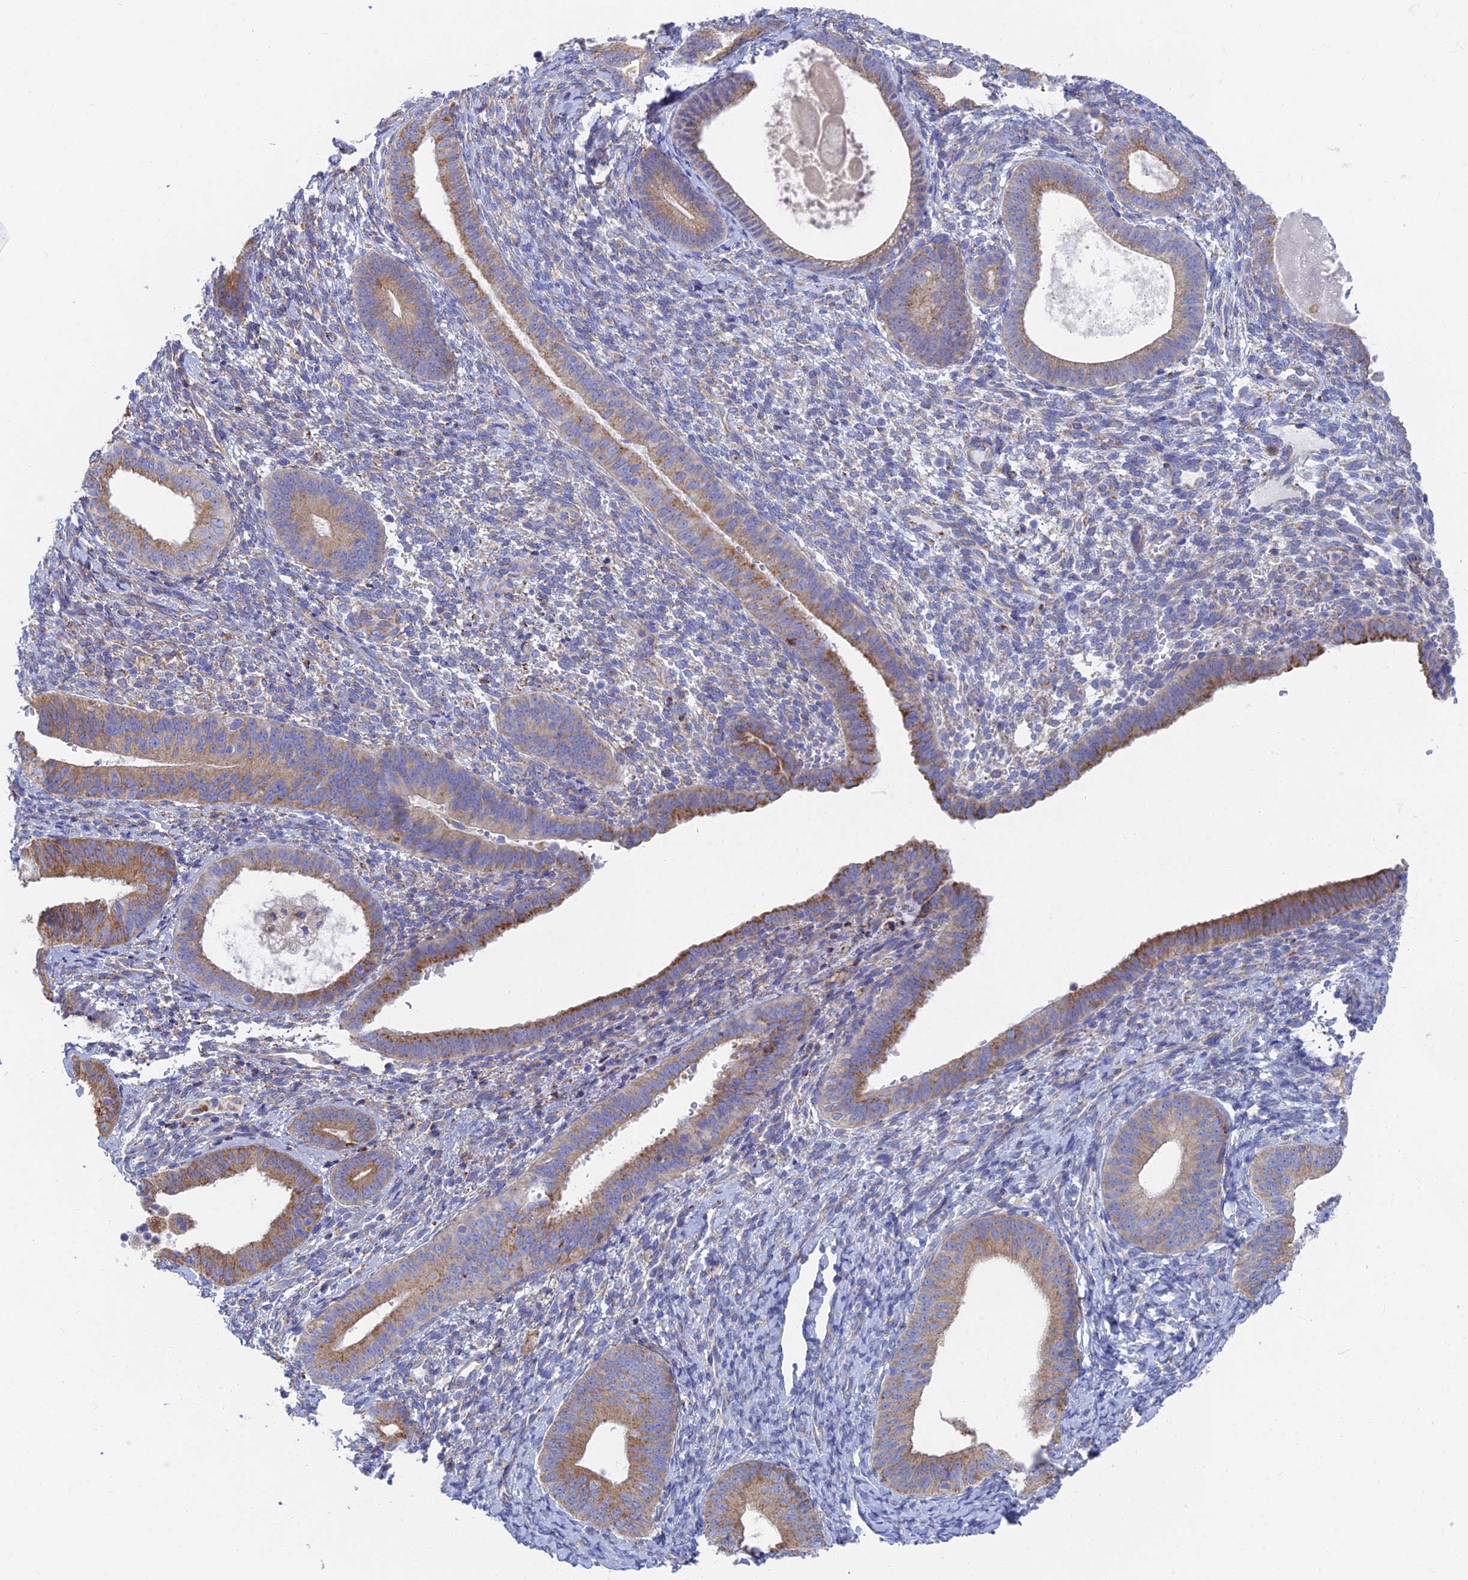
{"staining": {"intensity": "negative", "quantity": "none", "location": "none"}, "tissue": "endometrium", "cell_type": "Cells in endometrial stroma", "image_type": "normal", "snomed": [{"axis": "morphology", "description": "Normal tissue, NOS"}, {"axis": "topography", "description": "Endometrium"}], "caption": "A photomicrograph of endometrium stained for a protein exhibits no brown staining in cells in endometrial stroma.", "gene": "WDR35", "patient": {"sex": "female", "age": 65}}